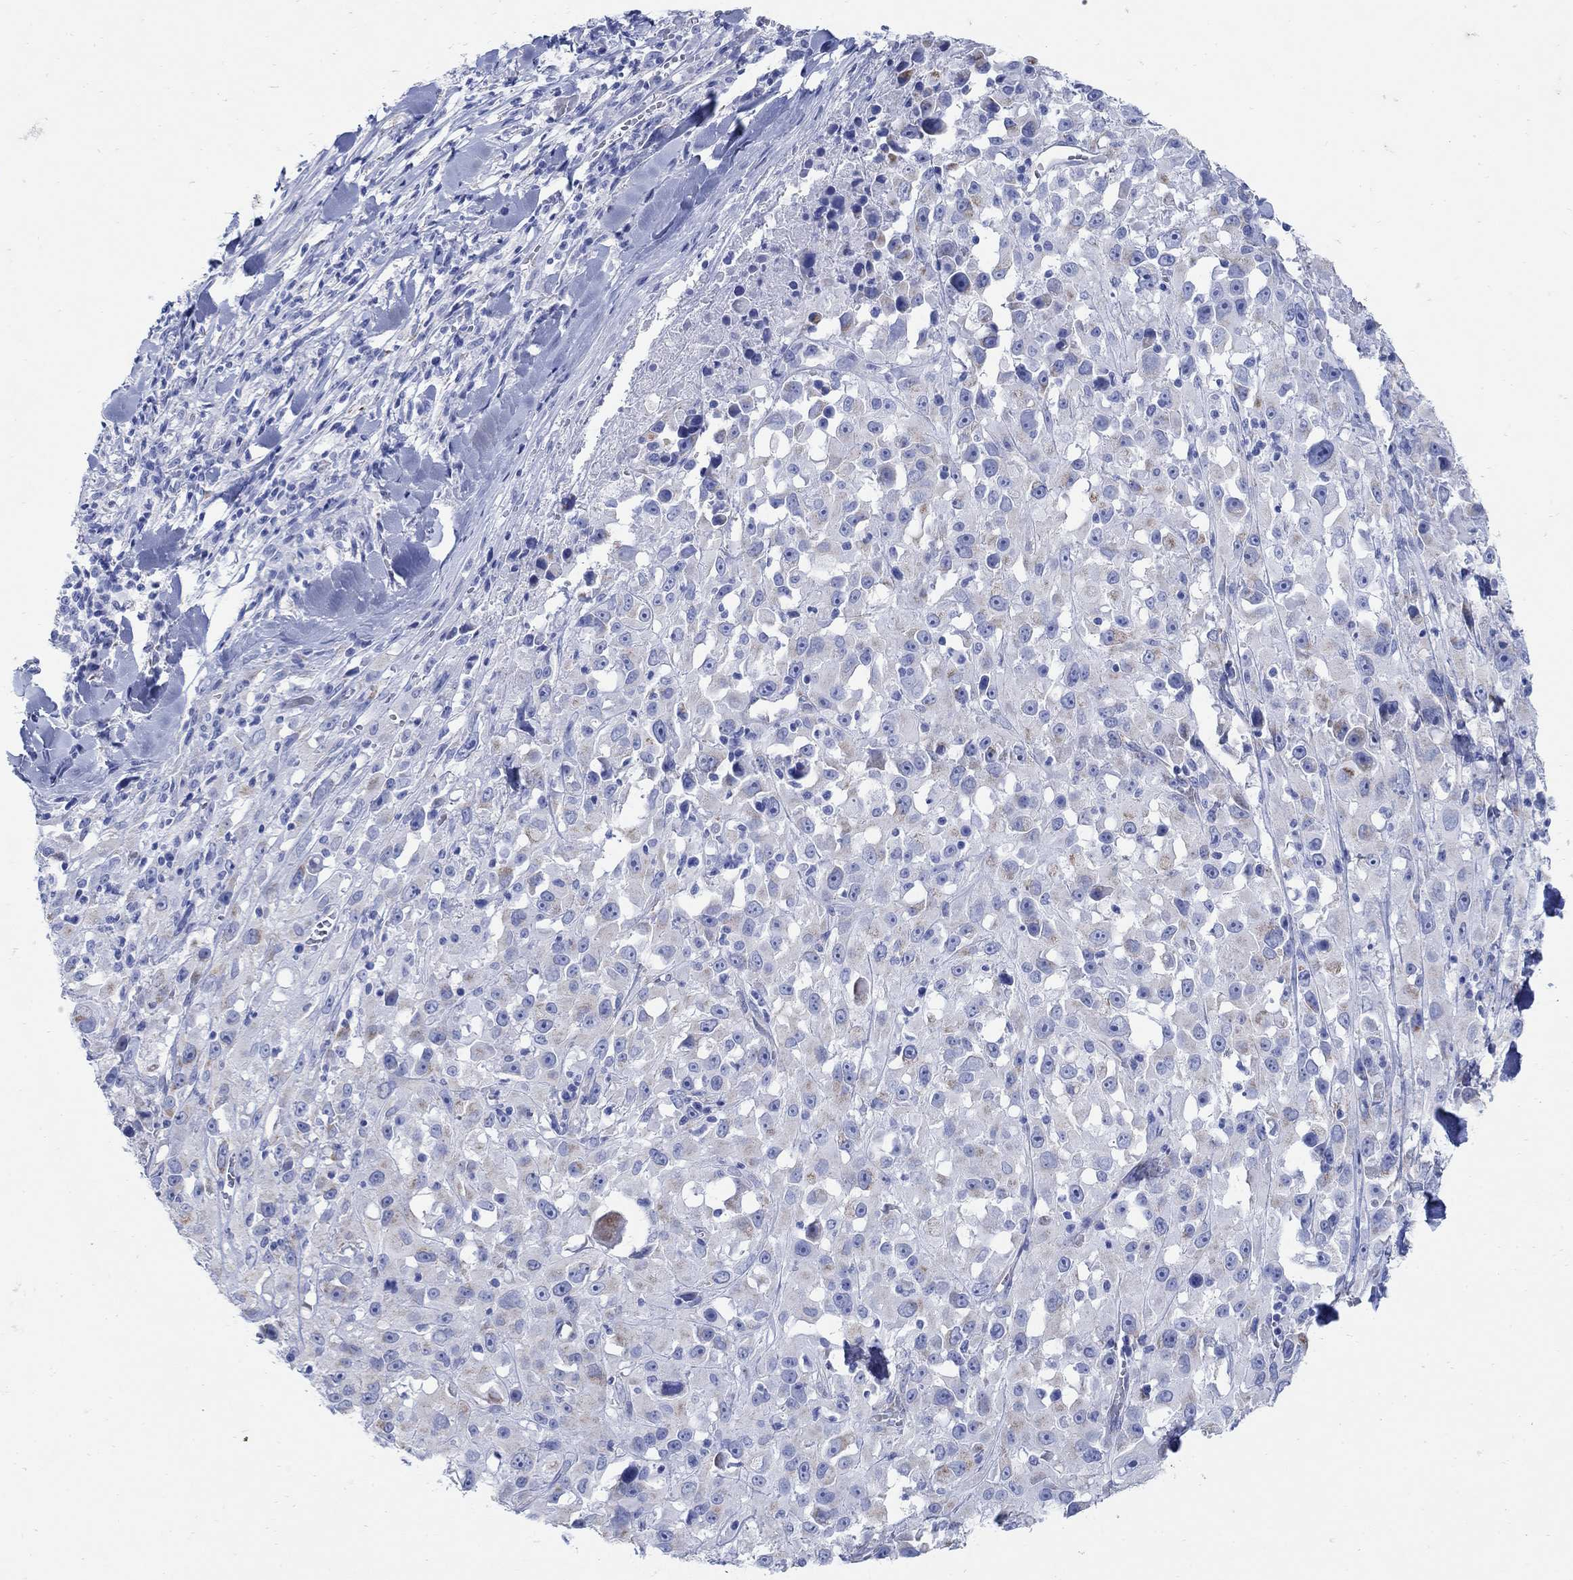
{"staining": {"intensity": "weak", "quantity": "<25%", "location": "cytoplasmic/membranous"}, "tissue": "melanoma", "cell_type": "Tumor cells", "image_type": "cancer", "snomed": [{"axis": "morphology", "description": "Malignant melanoma, Metastatic site"}, {"axis": "topography", "description": "Lymph node"}], "caption": "Image shows no protein expression in tumor cells of melanoma tissue.", "gene": "ZDHHC14", "patient": {"sex": "male", "age": 50}}